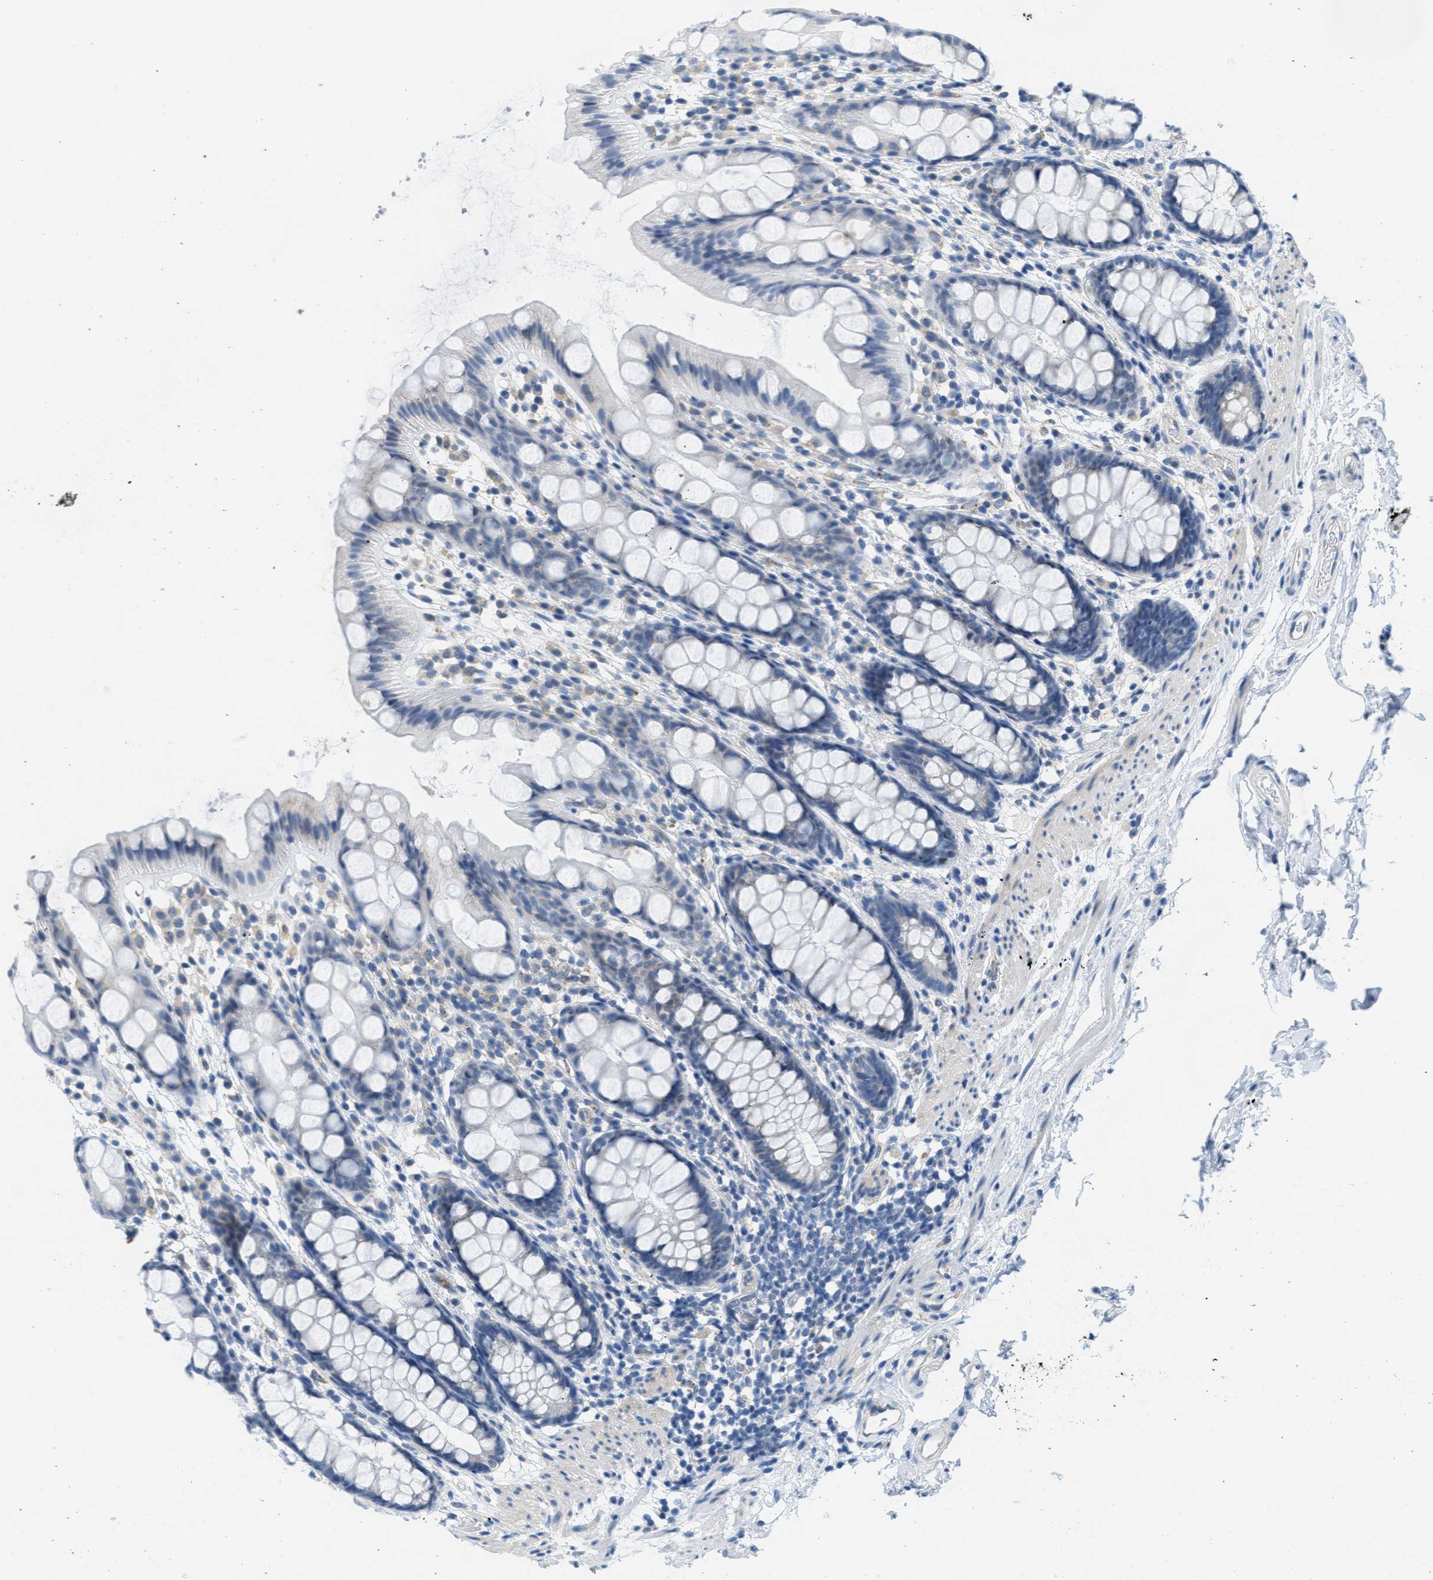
{"staining": {"intensity": "negative", "quantity": "none", "location": "none"}, "tissue": "rectum", "cell_type": "Glandular cells", "image_type": "normal", "snomed": [{"axis": "morphology", "description": "Normal tissue, NOS"}, {"axis": "topography", "description": "Rectum"}], "caption": "Immunohistochemistry (IHC) histopathology image of benign human rectum stained for a protein (brown), which demonstrates no staining in glandular cells.", "gene": "PTDSS1", "patient": {"sex": "female", "age": 65}}